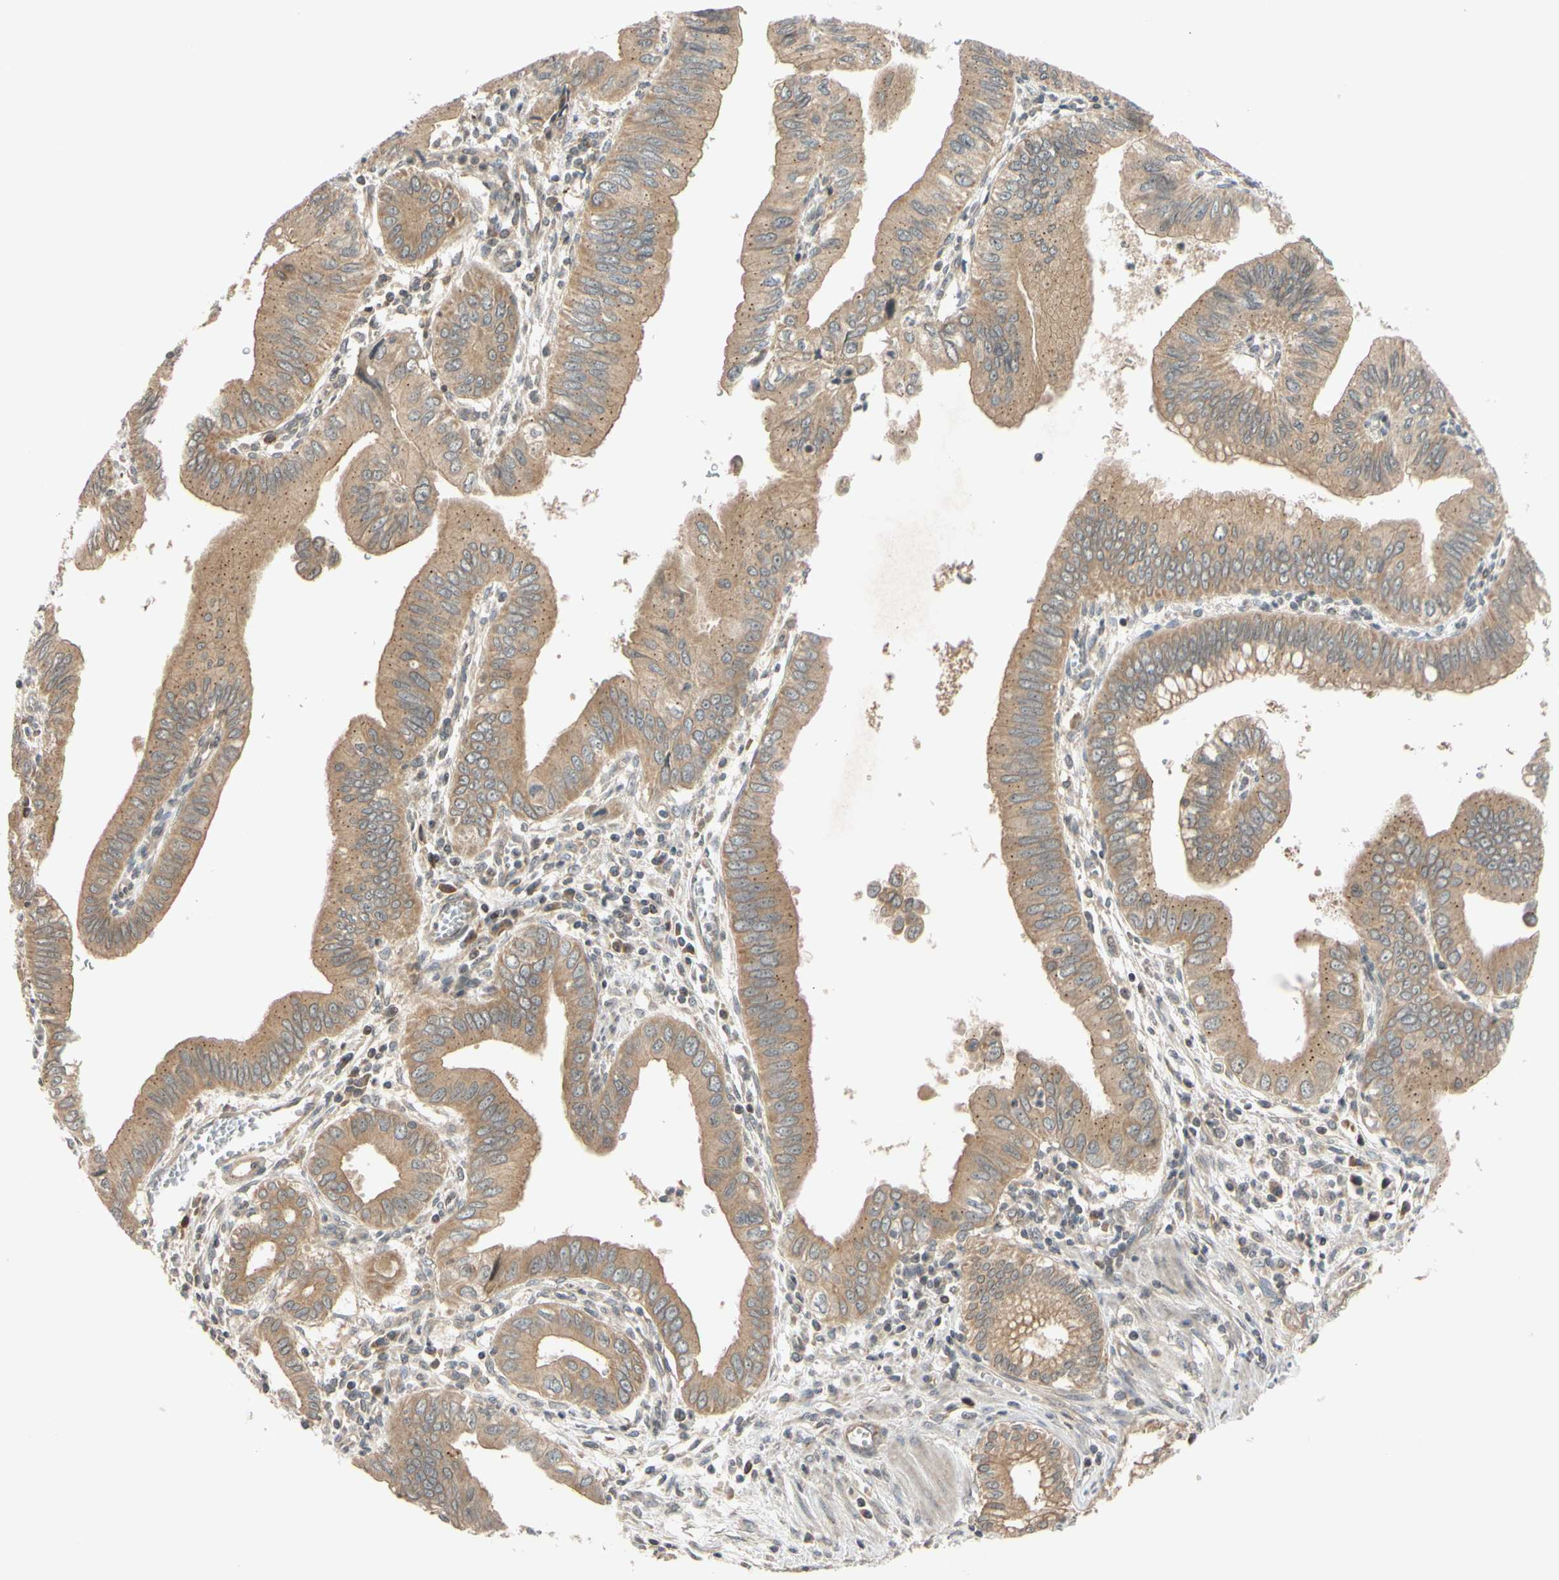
{"staining": {"intensity": "moderate", "quantity": ">75%", "location": "cytoplasmic/membranous"}, "tissue": "pancreatic cancer", "cell_type": "Tumor cells", "image_type": "cancer", "snomed": [{"axis": "morphology", "description": "Normal tissue, NOS"}, {"axis": "topography", "description": "Lymph node"}], "caption": "A high-resolution micrograph shows immunohistochemistry (IHC) staining of pancreatic cancer, which shows moderate cytoplasmic/membranous expression in about >75% of tumor cells.", "gene": "MBTPS2", "patient": {"sex": "male", "age": 50}}